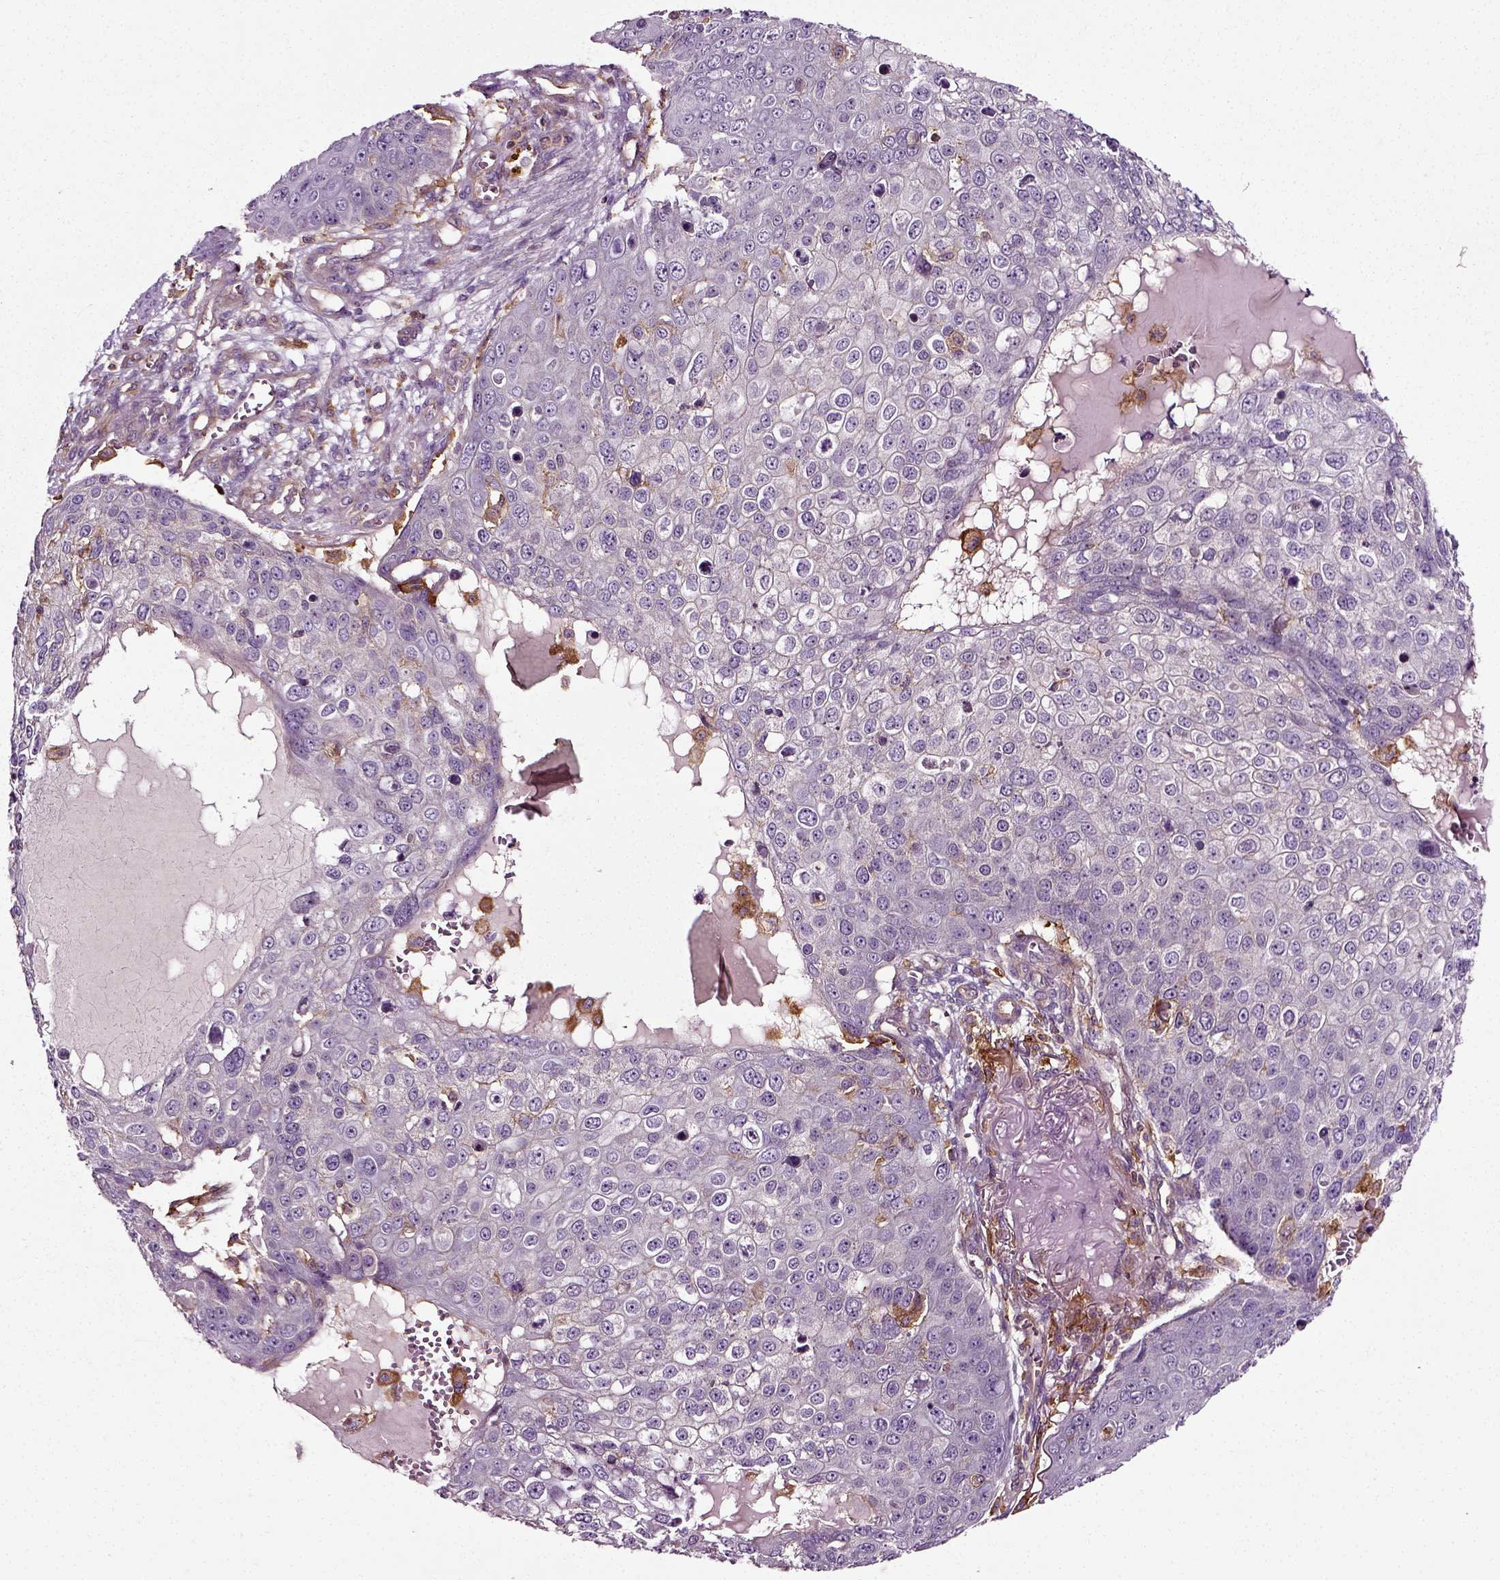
{"staining": {"intensity": "negative", "quantity": "none", "location": "none"}, "tissue": "skin cancer", "cell_type": "Tumor cells", "image_type": "cancer", "snomed": [{"axis": "morphology", "description": "Squamous cell carcinoma, NOS"}, {"axis": "topography", "description": "Skin"}], "caption": "This is a image of immunohistochemistry staining of squamous cell carcinoma (skin), which shows no positivity in tumor cells.", "gene": "RHOF", "patient": {"sex": "male", "age": 71}}